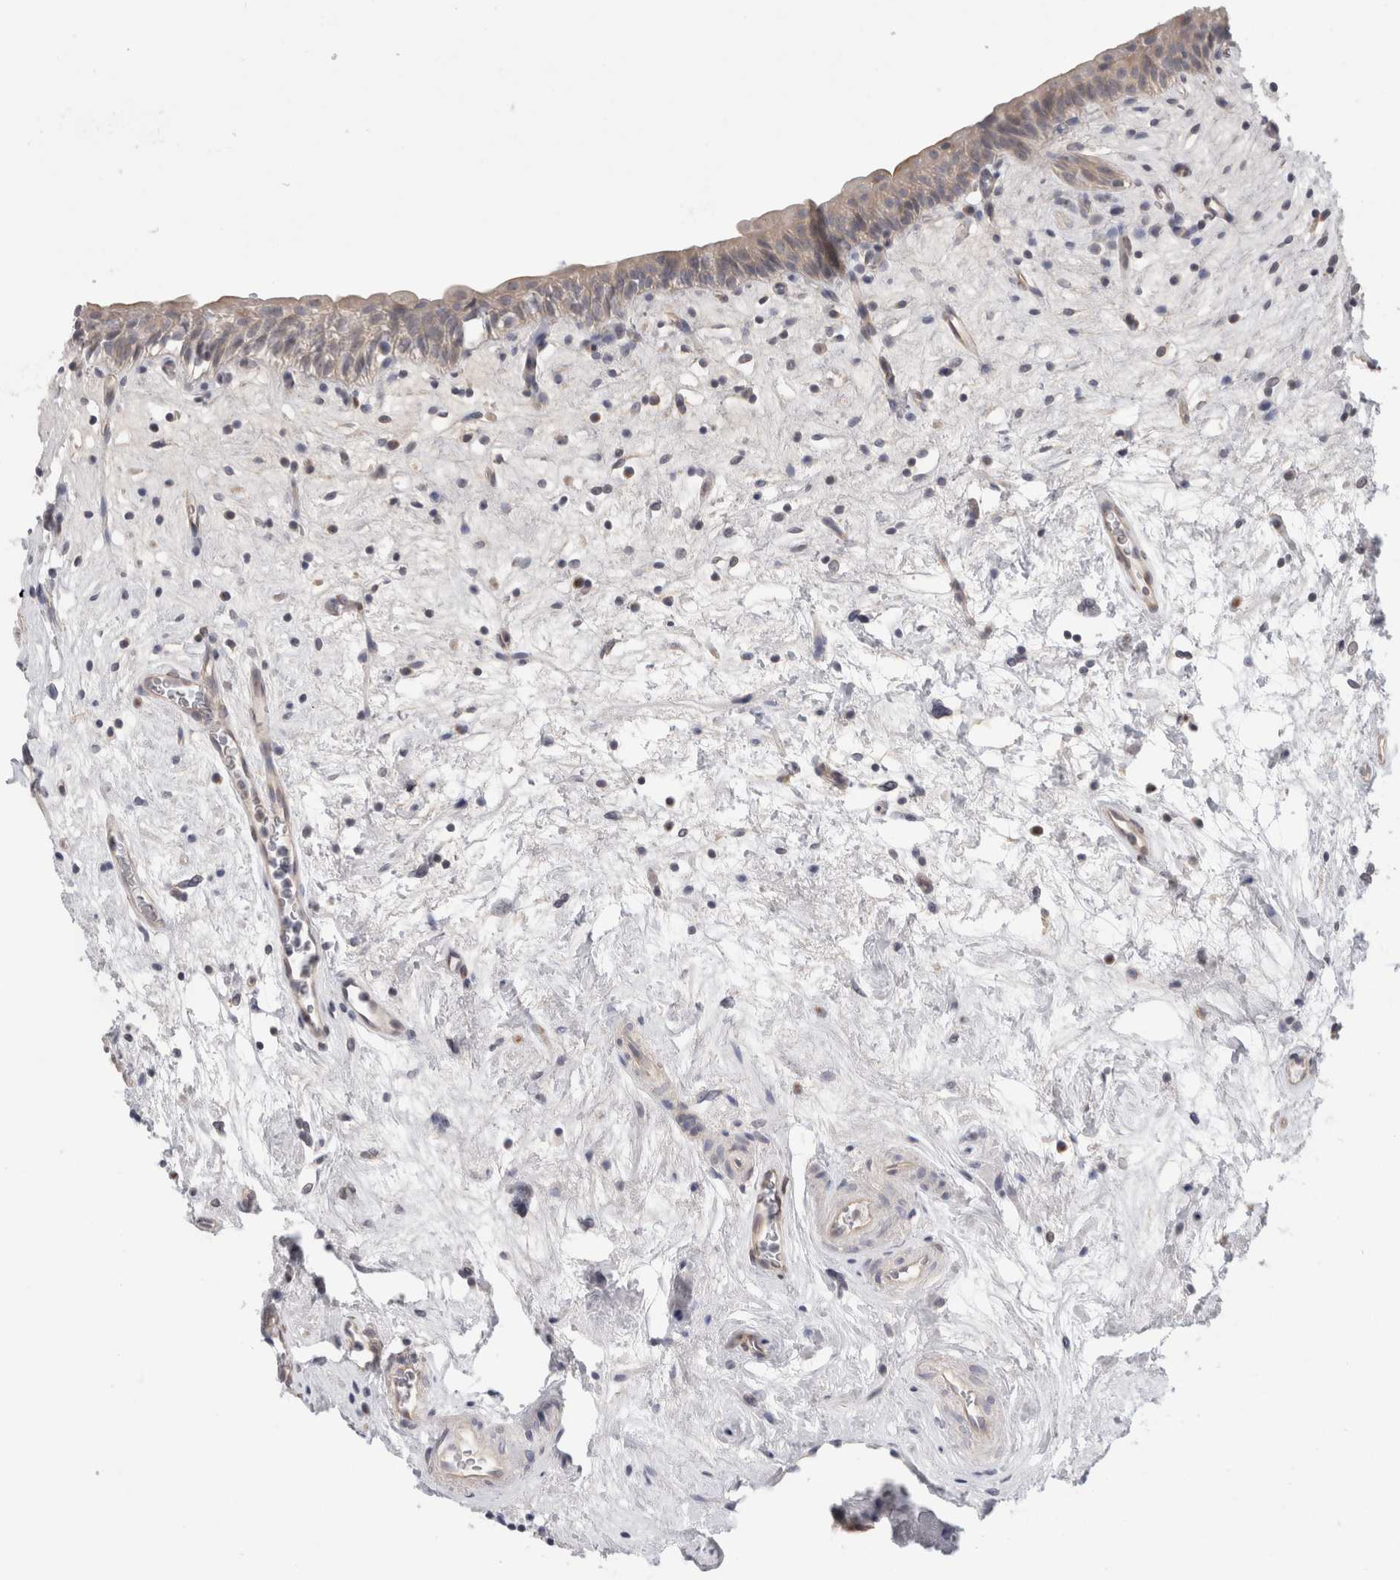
{"staining": {"intensity": "weak", "quantity": "<25%", "location": "cytoplasmic/membranous"}, "tissue": "urinary bladder", "cell_type": "Urothelial cells", "image_type": "normal", "snomed": [{"axis": "morphology", "description": "Normal tissue, NOS"}, {"axis": "topography", "description": "Urinary bladder"}], "caption": "Immunohistochemical staining of normal human urinary bladder shows no significant positivity in urothelial cells. Brightfield microscopy of IHC stained with DAB (brown) and hematoxylin (blue), captured at high magnification.", "gene": "SYTL5", "patient": {"sex": "male", "age": 83}}